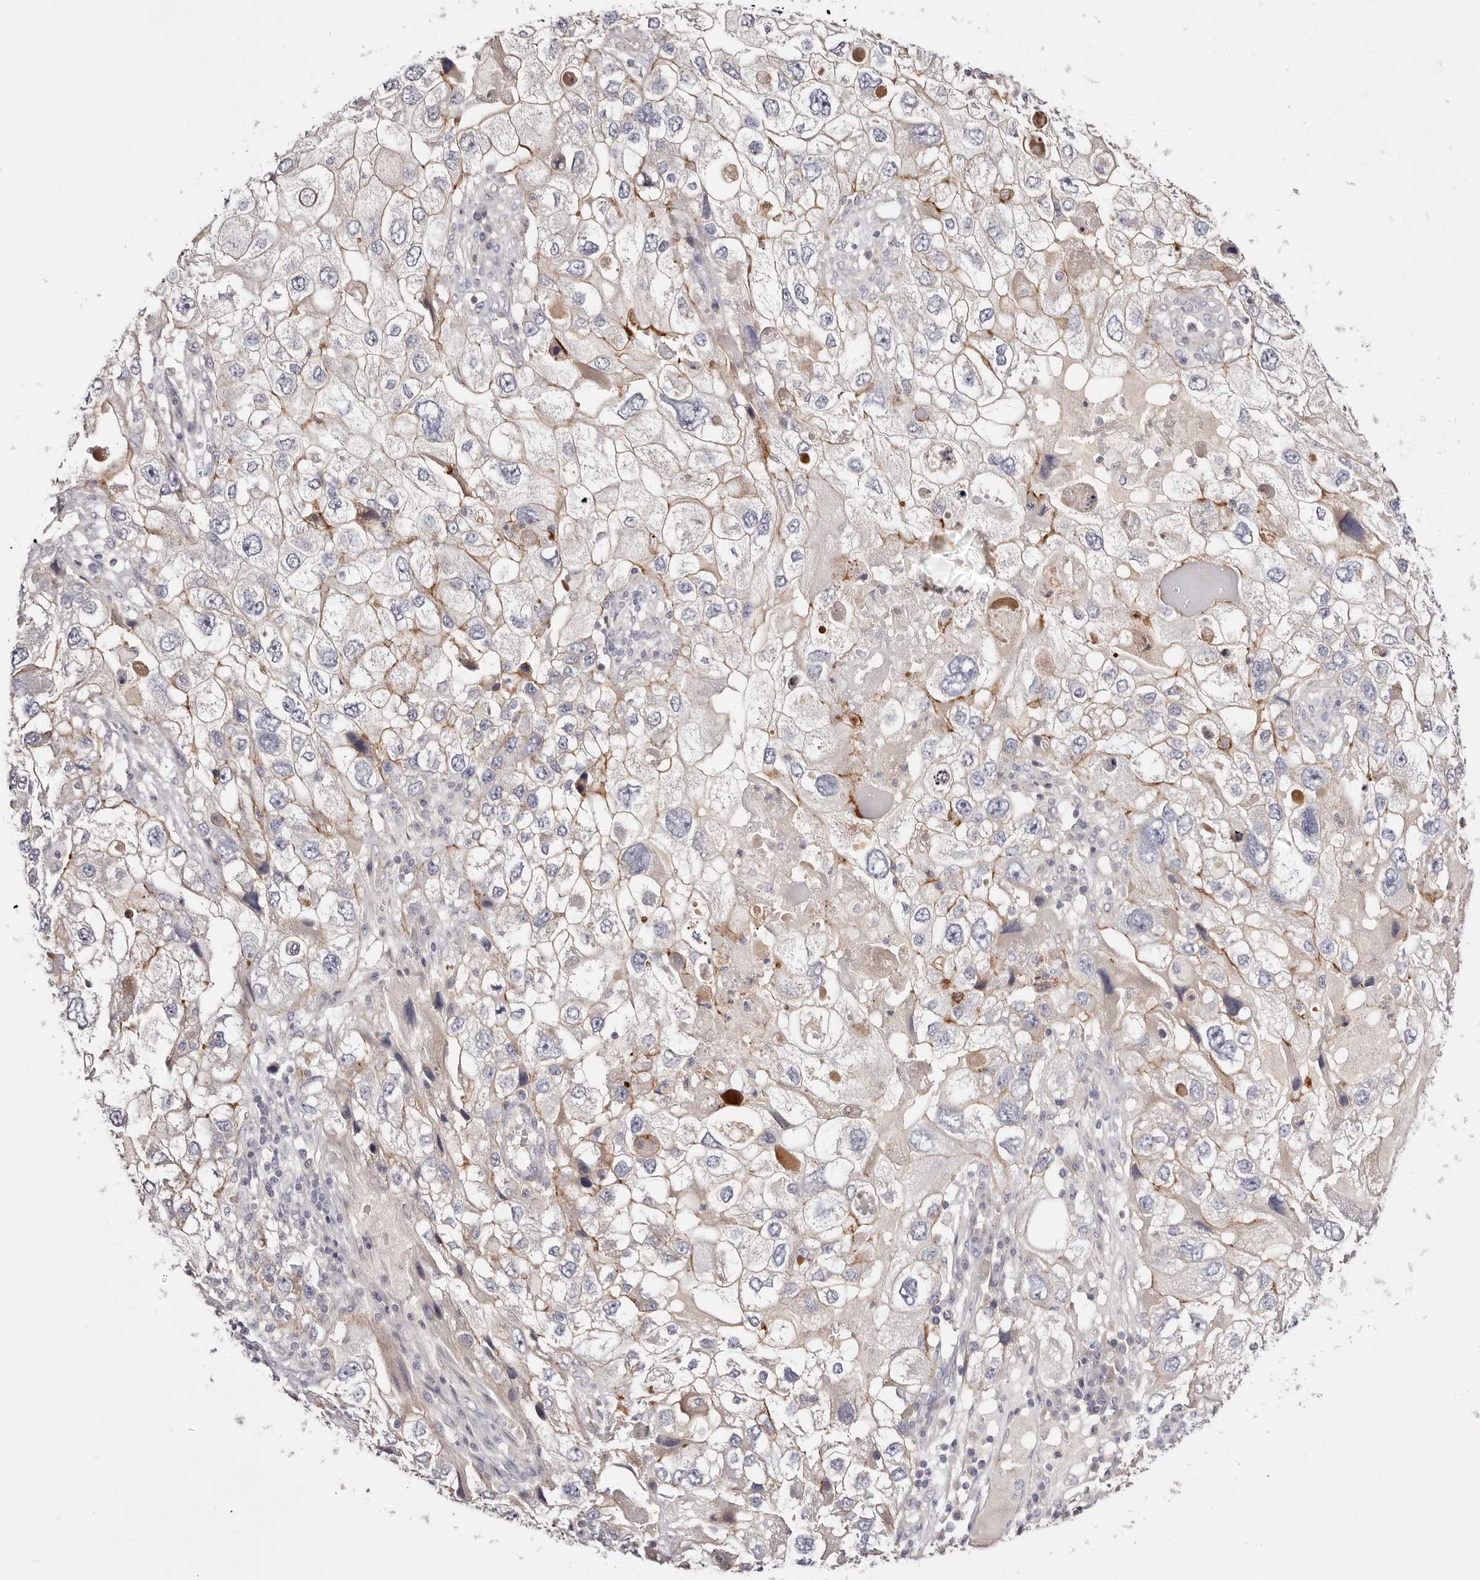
{"staining": {"intensity": "moderate", "quantity": "<25%", "location": "cytoplasmic/membranous"}, "tissue": "endometrial cancer", "cell_type": "Tumor cells", "image_type": "cancer", "snomed": [{"axis": "morphology", "description": "Adenocarcinoma, NOS"}, {"axis": "topography", "description": "Endometrium"}], "caption": "A brown stain labels moderate cytoplasmic/membranous staining of a protein in human endometrial cancer (adenocarcinoma) tumor cells.", "gene": "SLC35B2", "patient": {"sex": "female", "age": 49}}